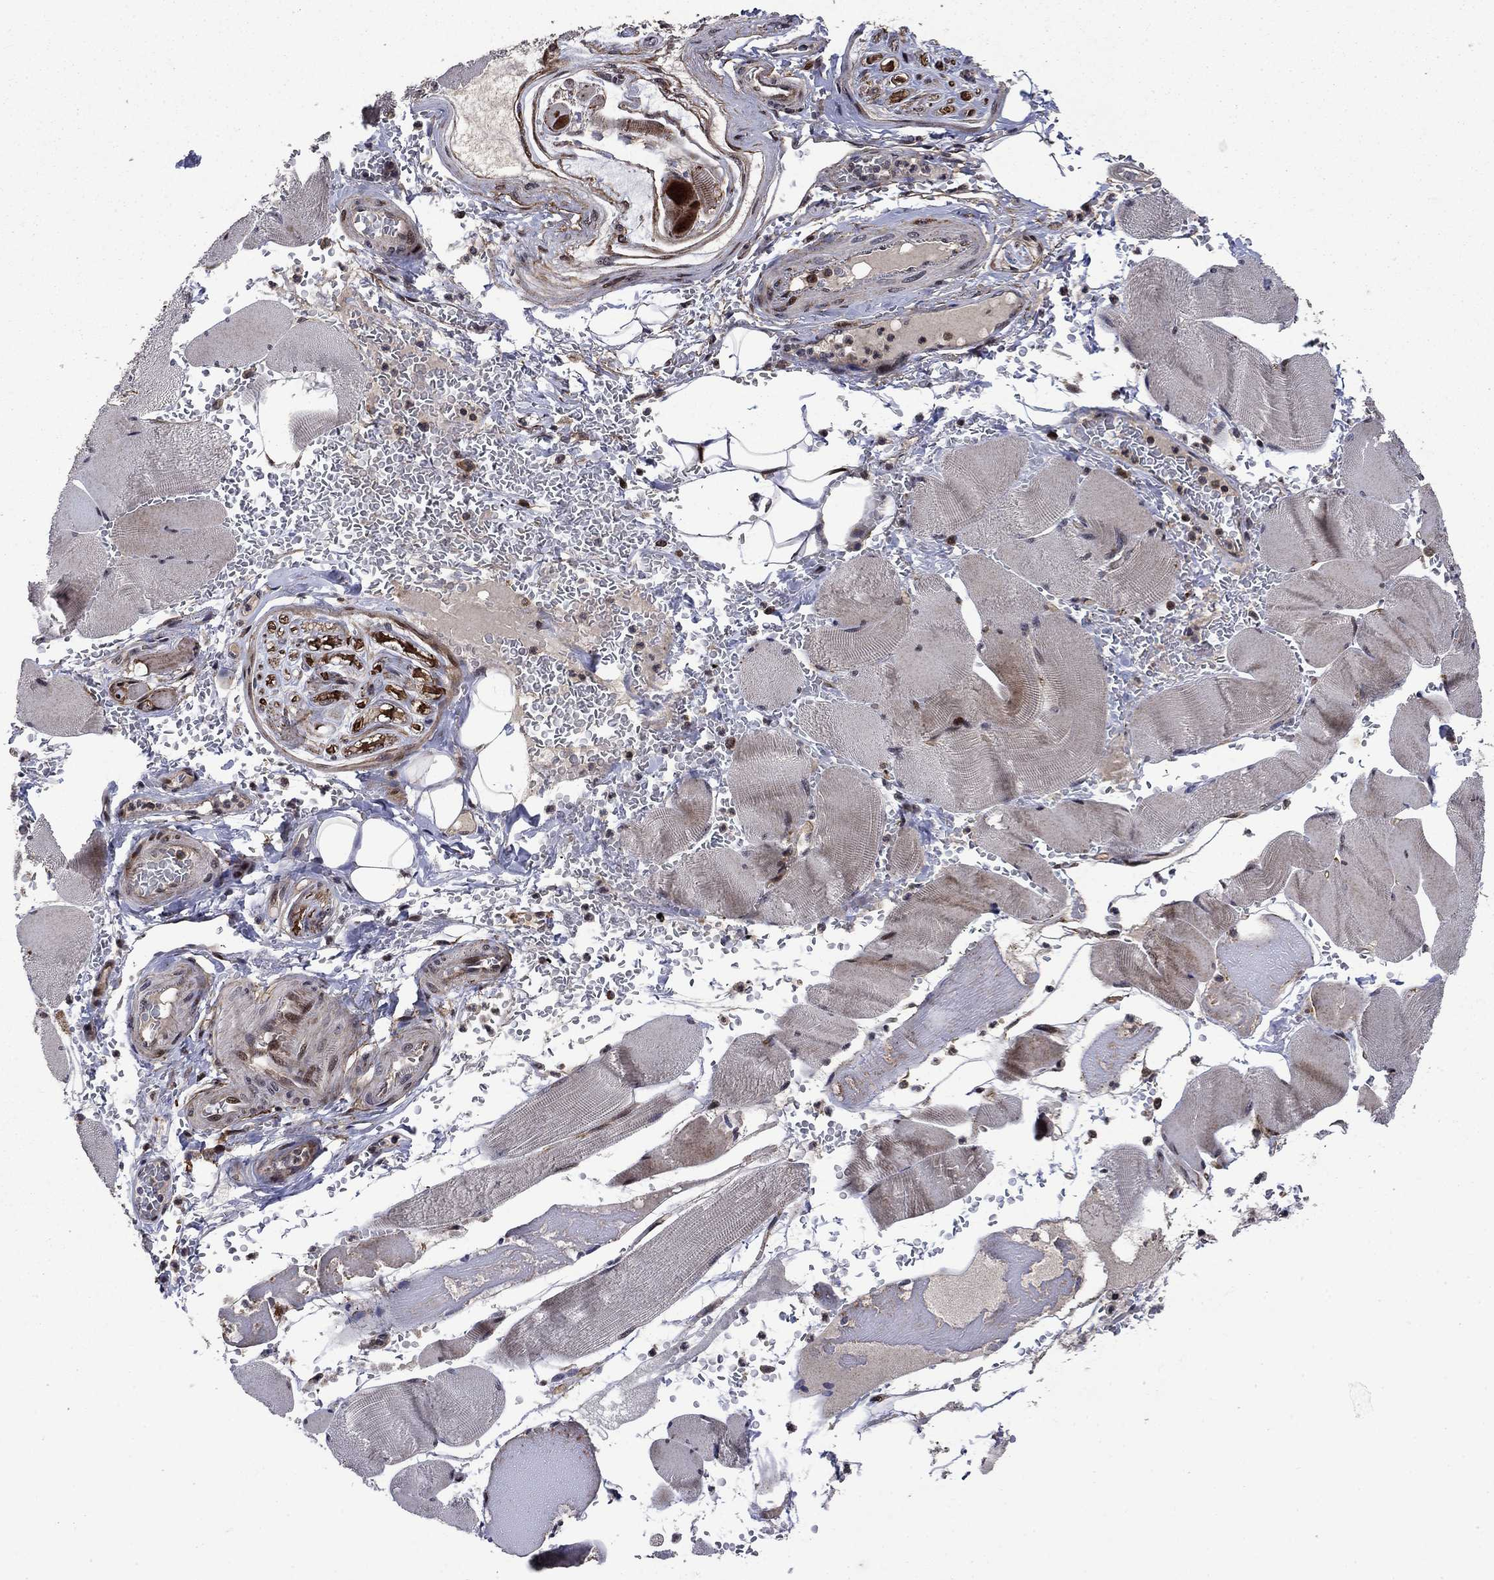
{"staining": {"intensity": "moderate", "quantity": "<25%", "location": "cytoplasmic/membranous,nuclear"}, "tissue": "skeletal muscle", "cell_type": "Myocytes", "image_type": "normal", "snomed": [{"axis": "morphology", "description": "Normal tissue, NOS"}, {"axis": "topography", "description": "Skeletal muscle"}], "caption": "Moderate cytoplasmic/membranous,nuclear protein staining is seen in approximately <25% of myocytes in skeletal muscle. The protein is shown in brown color, while the nuclei are stained blue.", "gene": "AGTPBP1", "patient": {"sex": "male", "age": 56}}